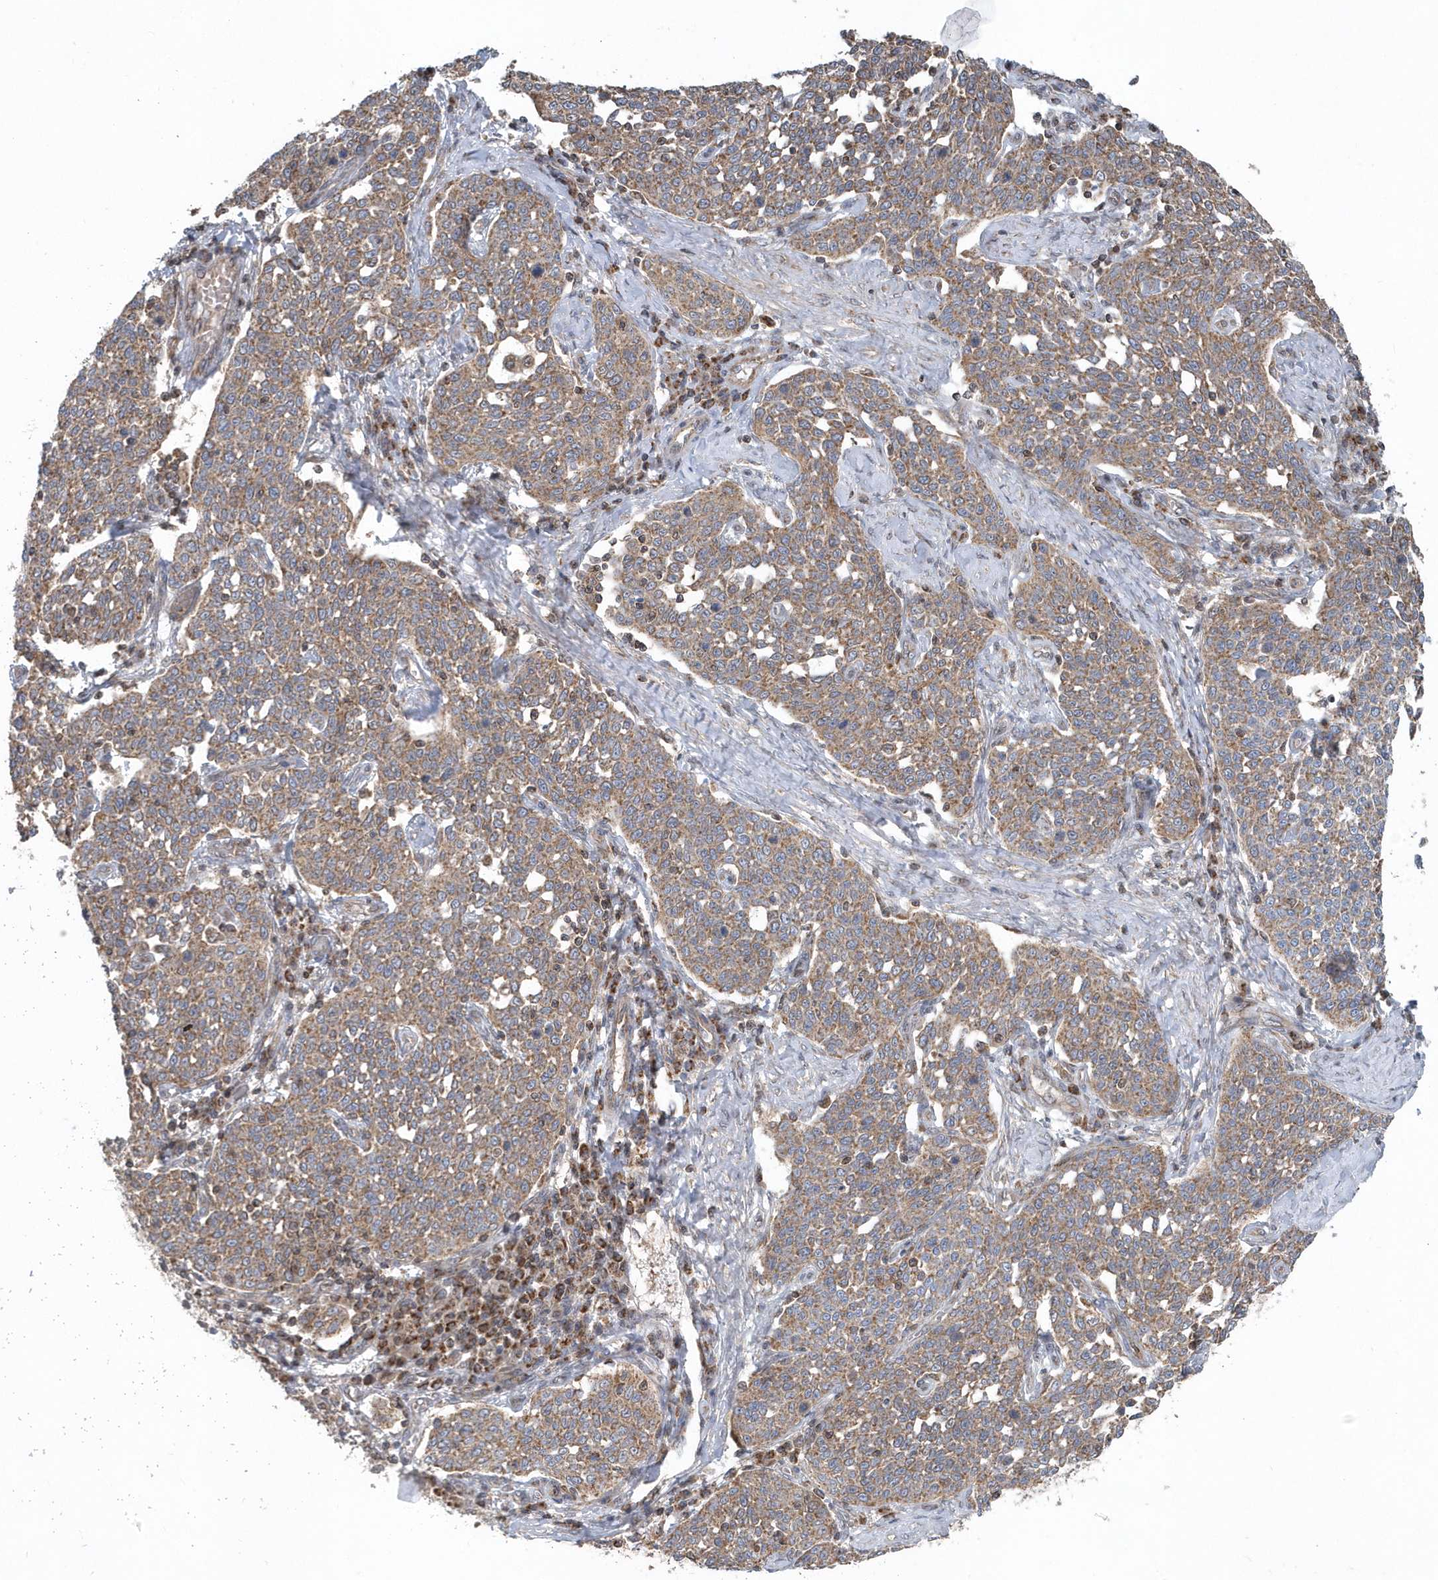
{"staining": {"intensity": "moderate", "quantity": ">75%", "location": "cytoplasmic/membranous"}, "tissue": "cervical cancer", "cell_type": "Tumor cells", "image_type": "cancer", "snomed": [{"axis": "morphology", "description": "Squamous cell carcinoma, NOS"}, {"axis": "topography", "description": "Cervix"}], "caption": "The immunohistochemical stain highlights moderate cytoplasmic/membranous positivity in tumor cells of cervical cancer tissue.", "gene": "PPP1R7", "patient": {"sex": "female", "age": 34}}